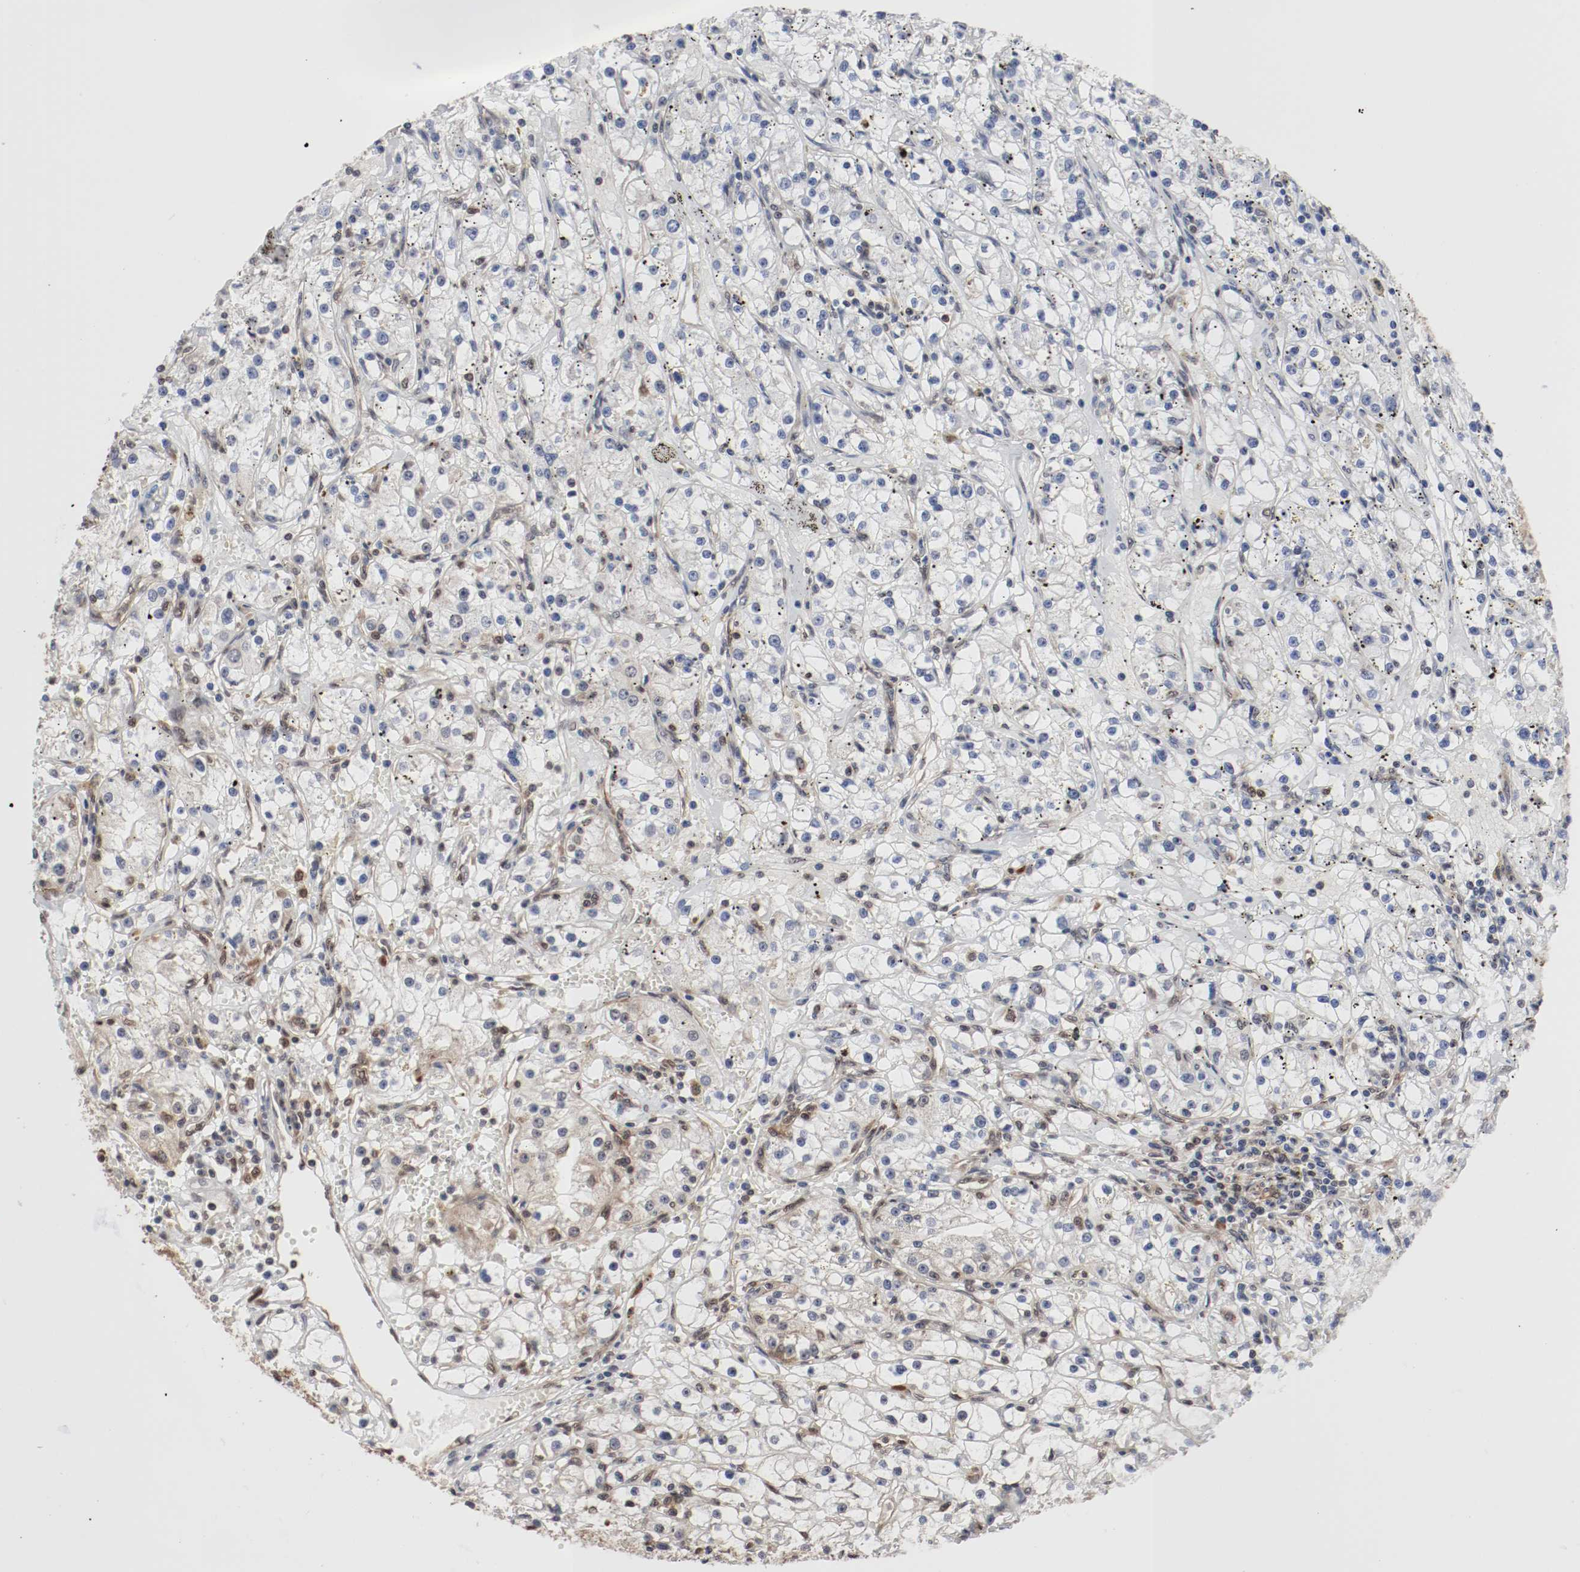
{"staining": {"intensity": "weak", "quantity": "<25%", "location": "cytoplasmic/membranous"}, "tissue": "renal cancer", "cell_type": "Tumor cells", "image_type": "cancer", "snomed": [{"axis": "morphology", "description": "Adenocarcinoma, NOS"}, {"axis": "topography", "description": "Kidney"}], "caption": "Protein analysis of renal adenocarcinoma exhibits no significant positivity in tumor cells. (DAB immunohistochemistry, high magnification).", "gene": "AFG3L2", "patient": {"sex": "male", "age": 56}}